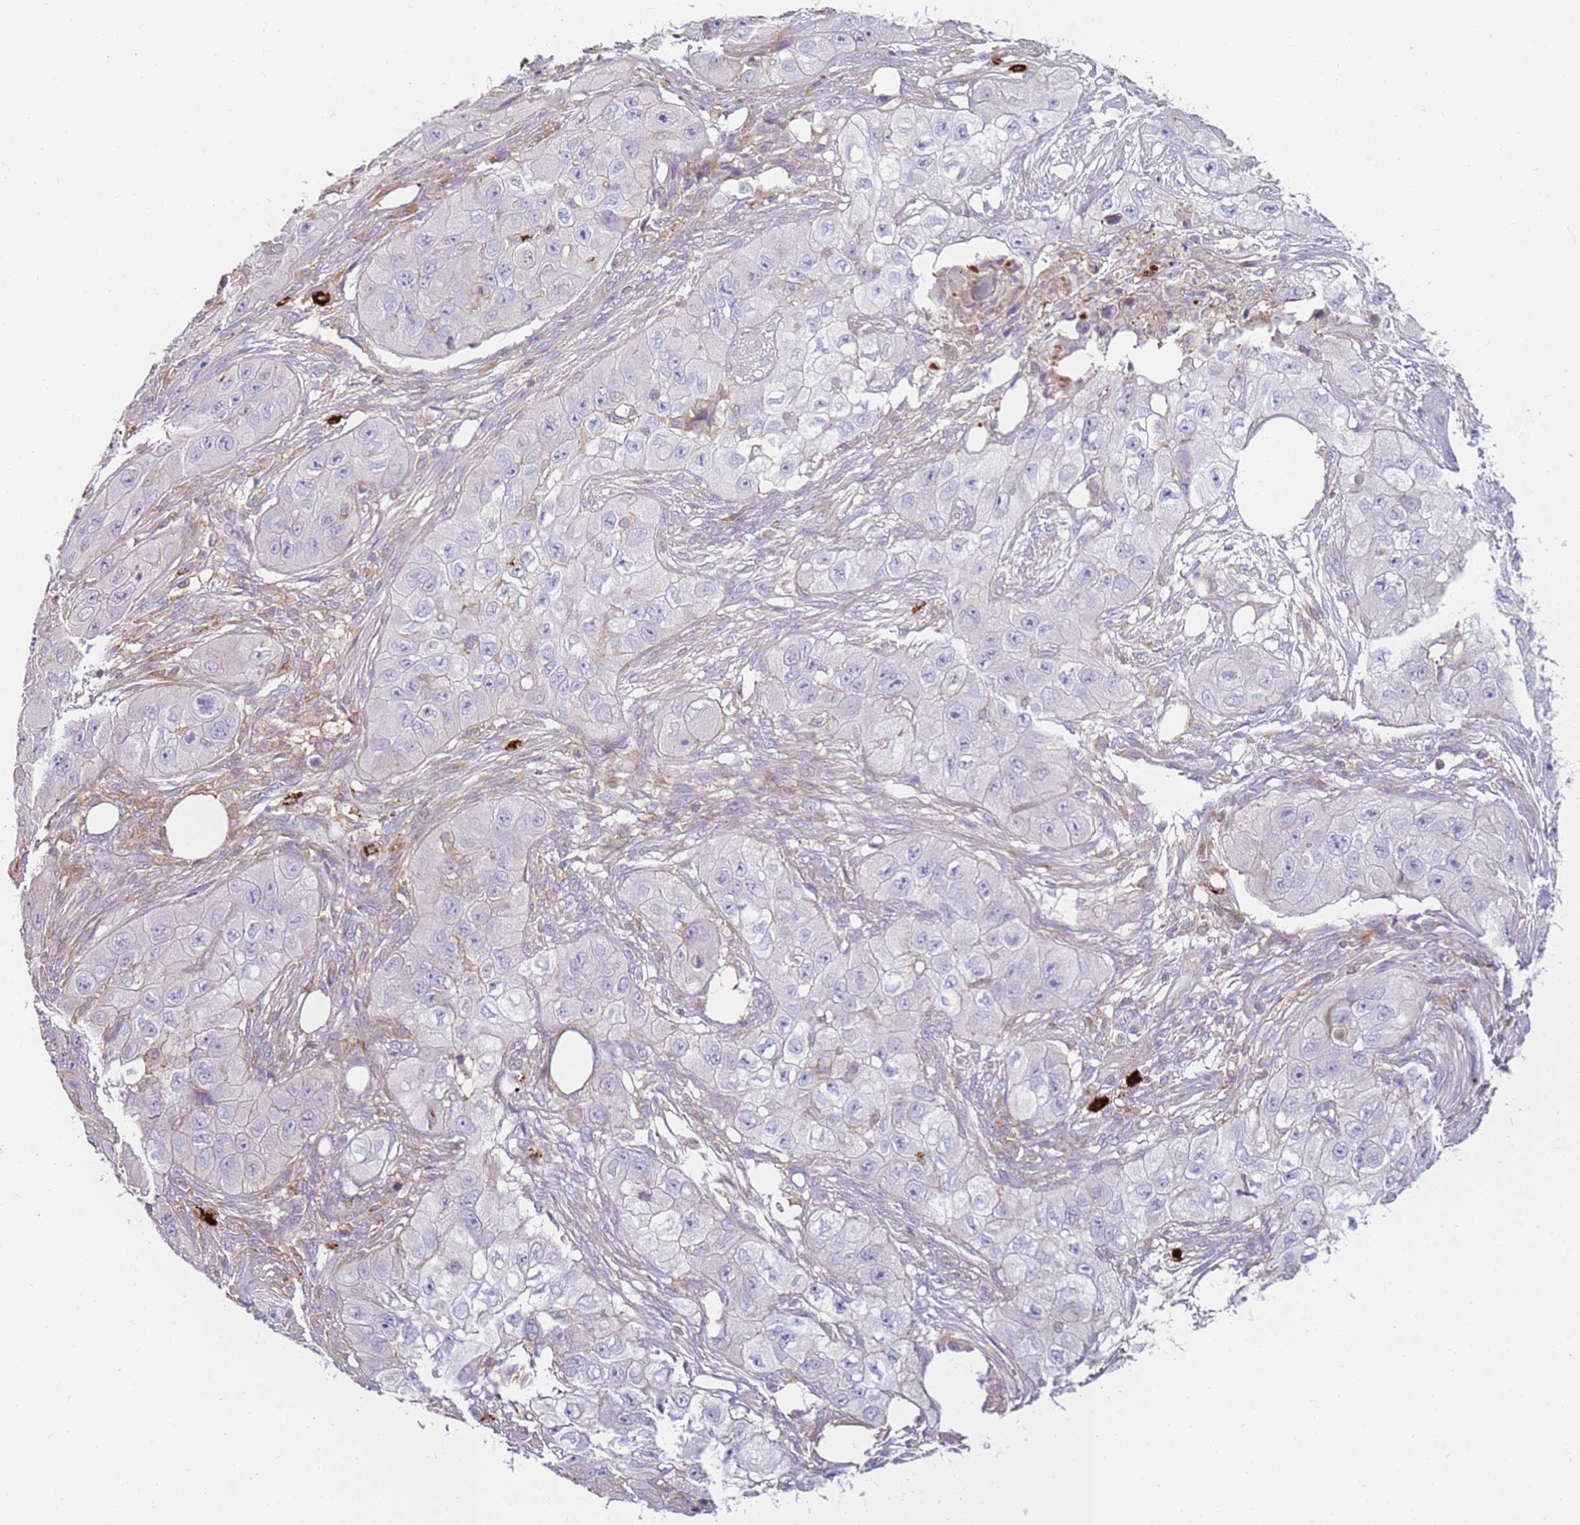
{"staining": {"intensity": "negative", "quantity": "none", "location": "none"}, "tissue": "skin cancer", "cell_type": "Tumor cells", "image_type": "cancer", "snomed": [{"axis": "morphology", "description": "Squamous cell carcinoma, NOS"}, {"axis": "topography", "description": "Skin"}, {"axis": "topography", "description": "Subcutis"}], "caption": "Tumor cells are negative for brown protein staining in skin squamous cell carcinoma. Nuclei are stained in blue.", "gene": "FPR1", "patient": {"sex": "male", "age": 73}}